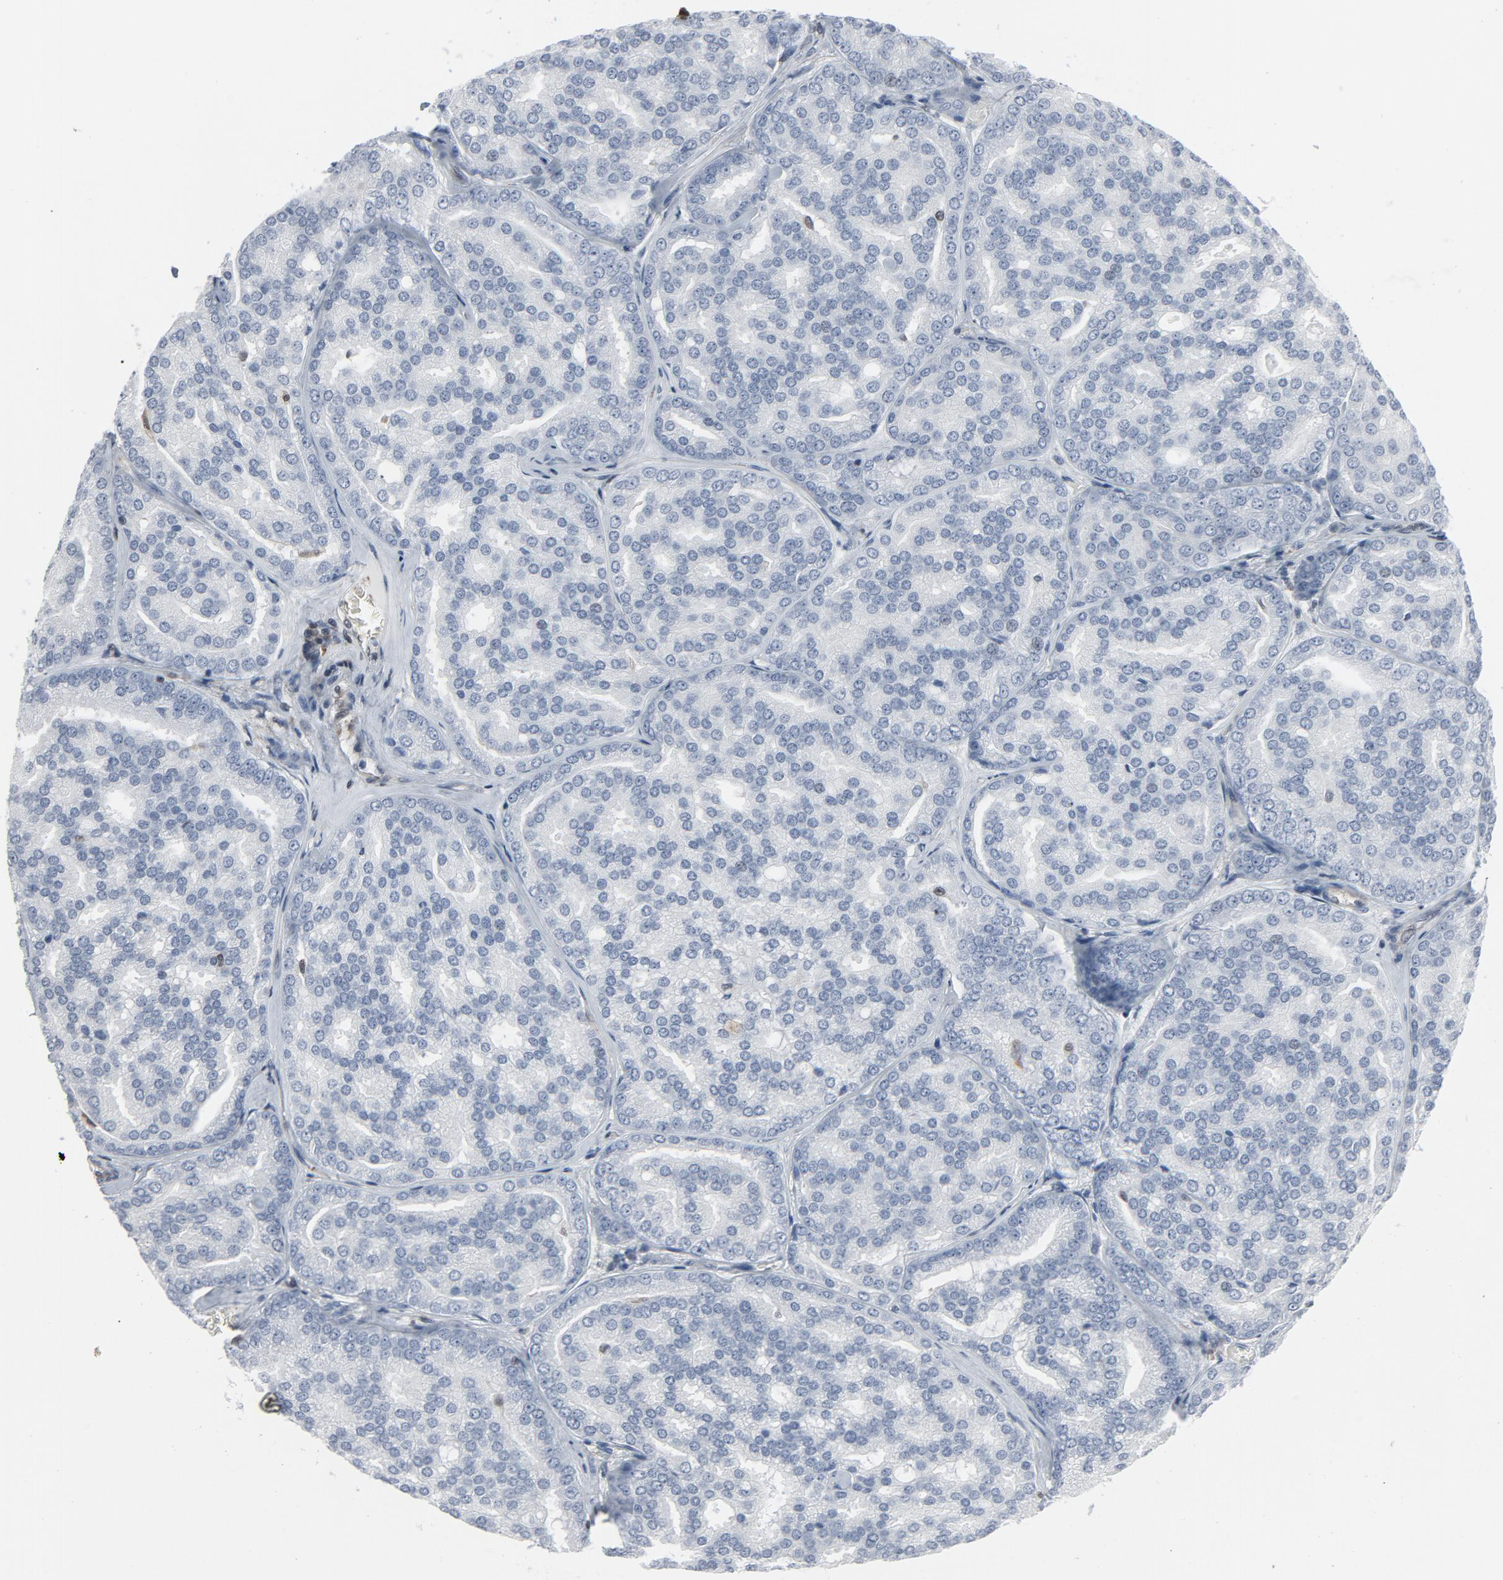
{"staining": {"intensity": "negative", "quantity": "none", "location": "none"}, "tissue": "prostate cancer", "cell_type": "Tumor cells", "image_type": "cancer", "snomed": [{"axis": "morphology", "description": "Adenocarcinoma, High grade"}, {"axis": "topography", "description": "Prostate"}], "caption": "This is an IHC photomicrograph of prostate adenocarcinoma (high-grade). There is no positivity in tumor cells.", "gene": "STAT5A", "patient": {"sex": "male", "age": 64}}